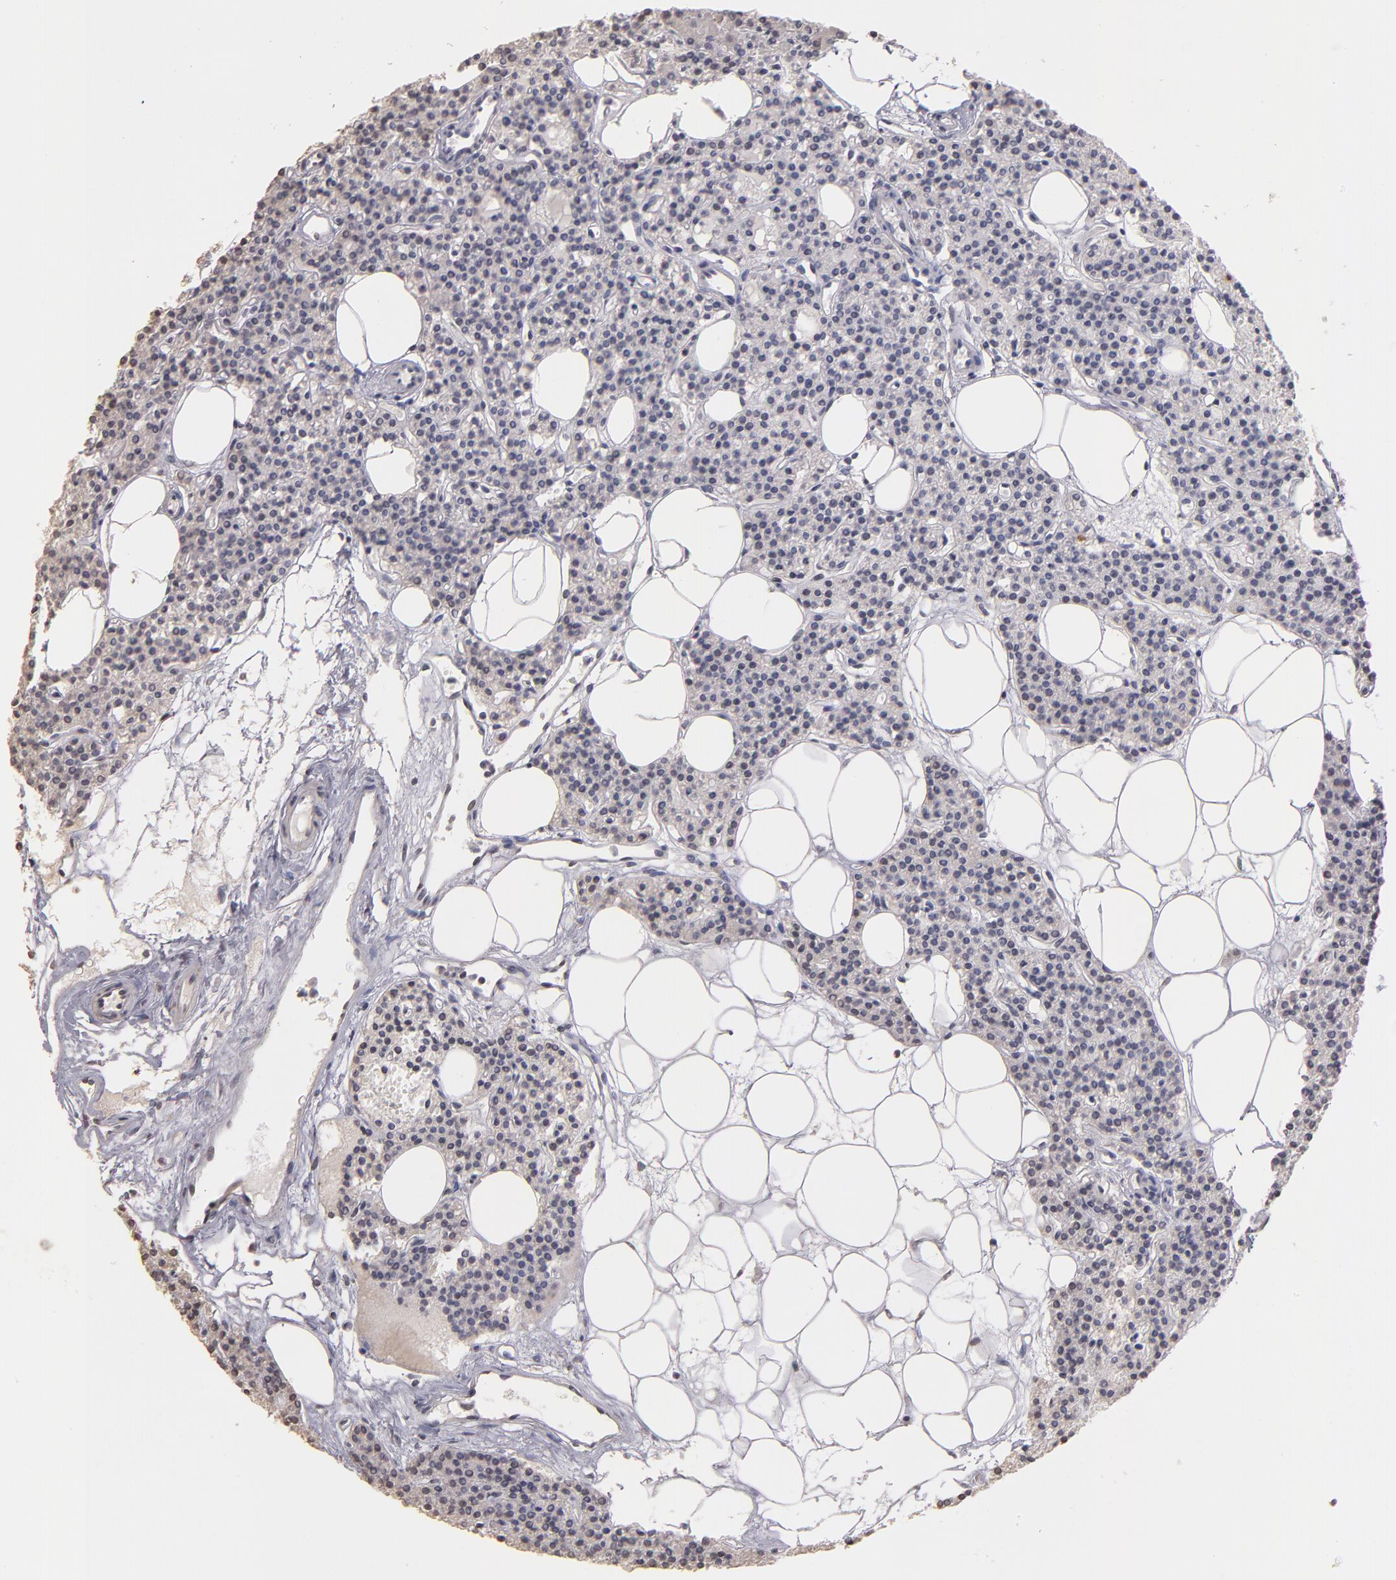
{"staining": {"intensity": "negative", "quantity": "none", "location": "none"}, "tissue": "parathyroid gland", "cell_type": "Glandular cells", "image_type": "normal", "snomed": [{"axis": "morphology", "description": "Normal tissue, NOS"}, {"axis": "topography", "description": "Parathyroid gland"}], "caption": "This is a image of IHC staining of normal parathyroid gland, which shows no expression in glandular cells.", "gene": "SOX10", "patient": {"sex": "male", "age": 24}}